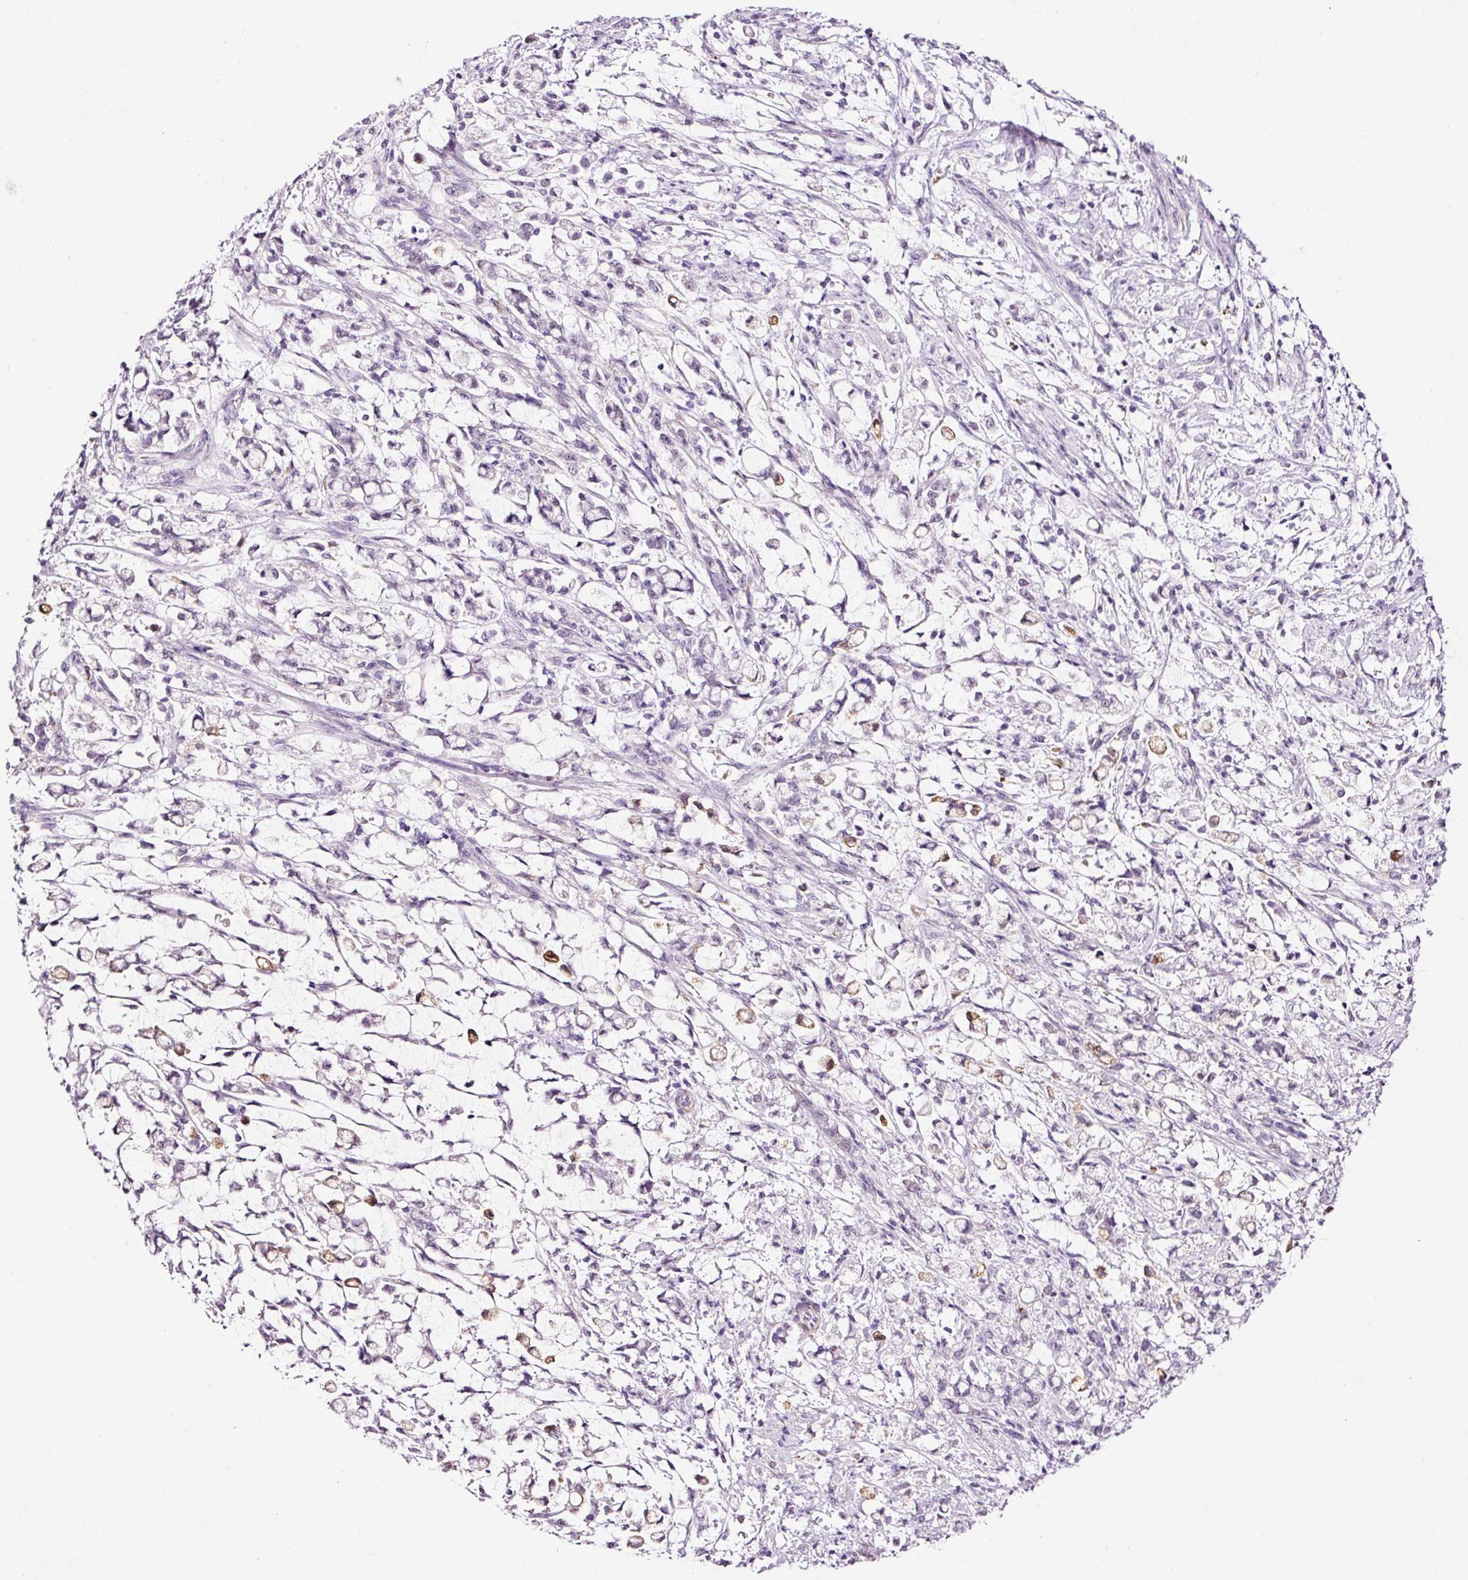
{"staining": {"intensity": "moderate", "quantity": "<25%", "location": "cytoplasmic/membranous"}, "tissue": "stomach cancer", "cell_type": "Tumor cells", "image_type": "cancer", "snomed": [{"axis": "morphology", "description": "Adenocarcinoma, NOS"}, {"axis": "topography", "description": "Stomach"}], "caption": "Adenocarcinoma (stomach) was stained to show a protein in brown. There is low levels of moderate cytoplasmic/membranous expression in approximately <25% of tumor cells.", "gene": "RTF2", "patient": {"sex": "female", "age": 60}}